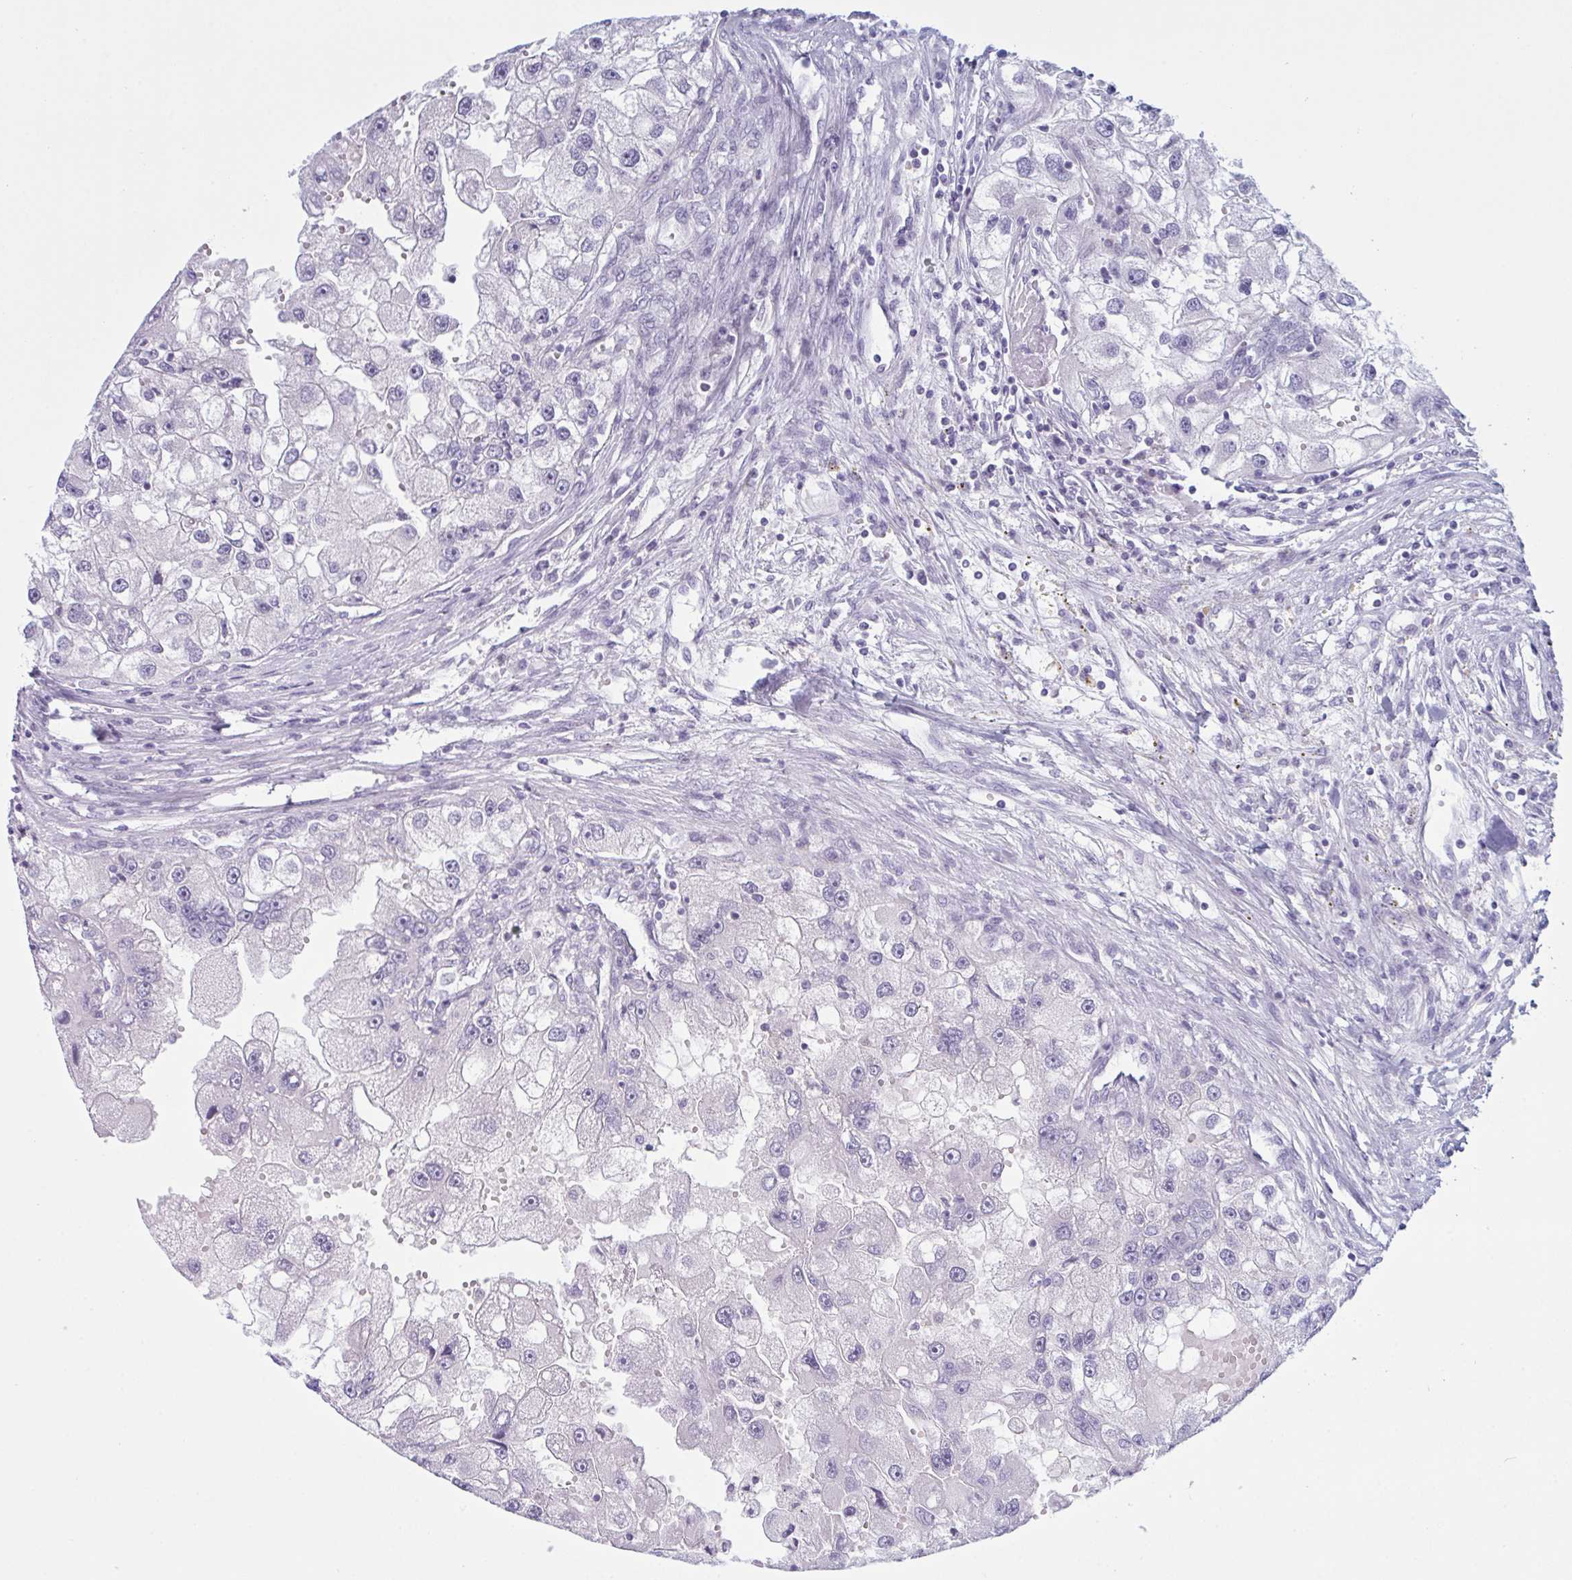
{"staining": {"intensity": "negative", "quantity": "none", "location": "none"}, "tissue": "renal cancer", "cell_type": "Tumor cells", "image_type": "cancer", "snomed": [{"axis": "morphology", "description": "Adenocarcinoma, NOS"}, {"axis": "topography", "description": "Kidney"}], "caption": "Human renal cancer (adenocarcinoma) stained for a protein using immunohistochemistry exhibits no staining in tumor cells.", "gene": "NAA30", "patient": {"sex": "male", "age": 63}}